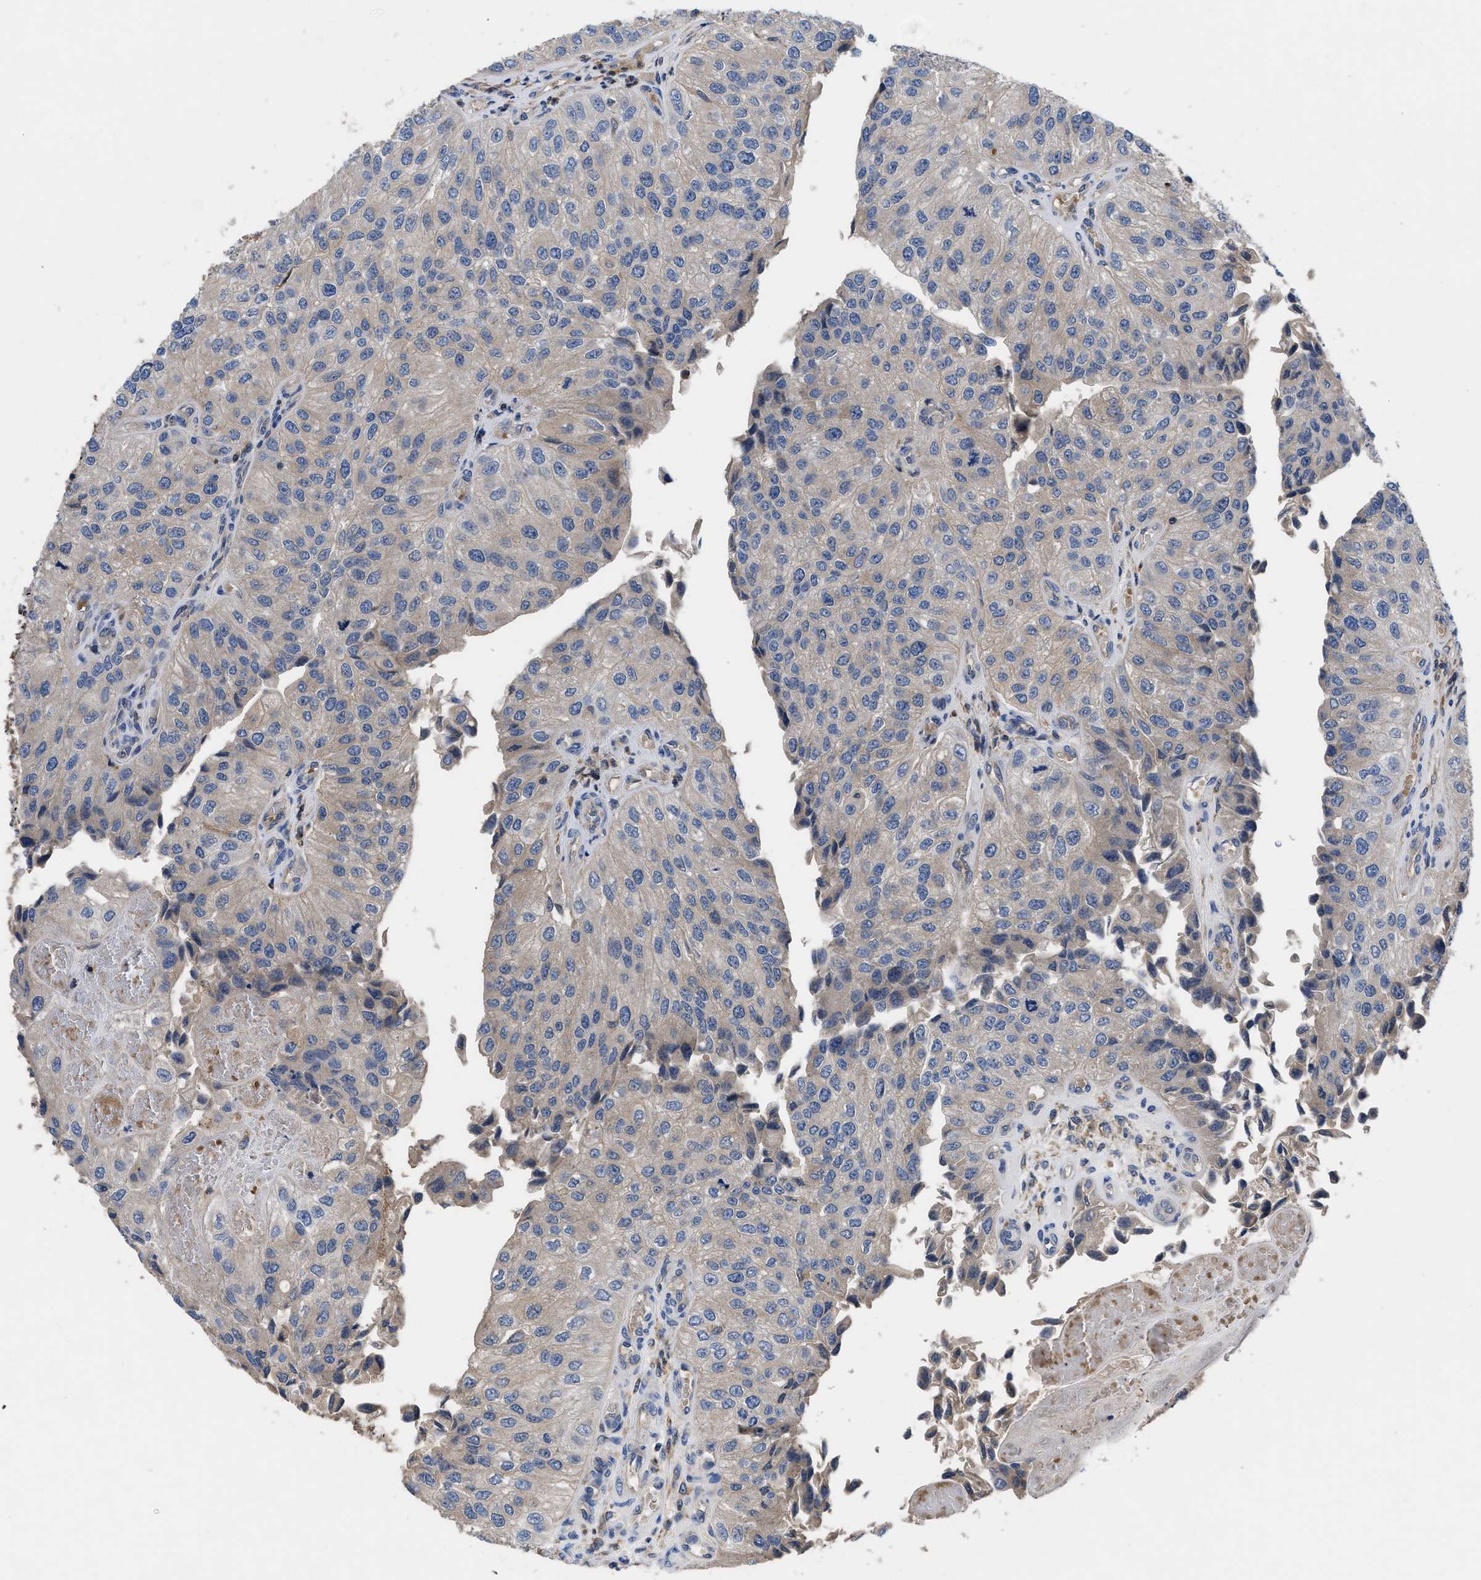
{"staining": {"intensity": "weak", "quantity": "<25%", "location": "cytoplasmic/membranous"}, "tissue": "urothelial cancer", "cell_type": "Tumor cells", "image_type": "cancer", "snomed": [{"axis": "morphology", "description": "Urothelial carcinoma, High grade"}, {"axis": "topography", "description": "Kidney"}, {"axis": "topography", "description": "Urinary bladder"}], "caption": "This is an IHC histopathology image of human urothelial carcinoma (high-grade). There is no positivity in tumor cells.", "gene": "YBEY", "patient": {"sex": "male", "age": 77}}